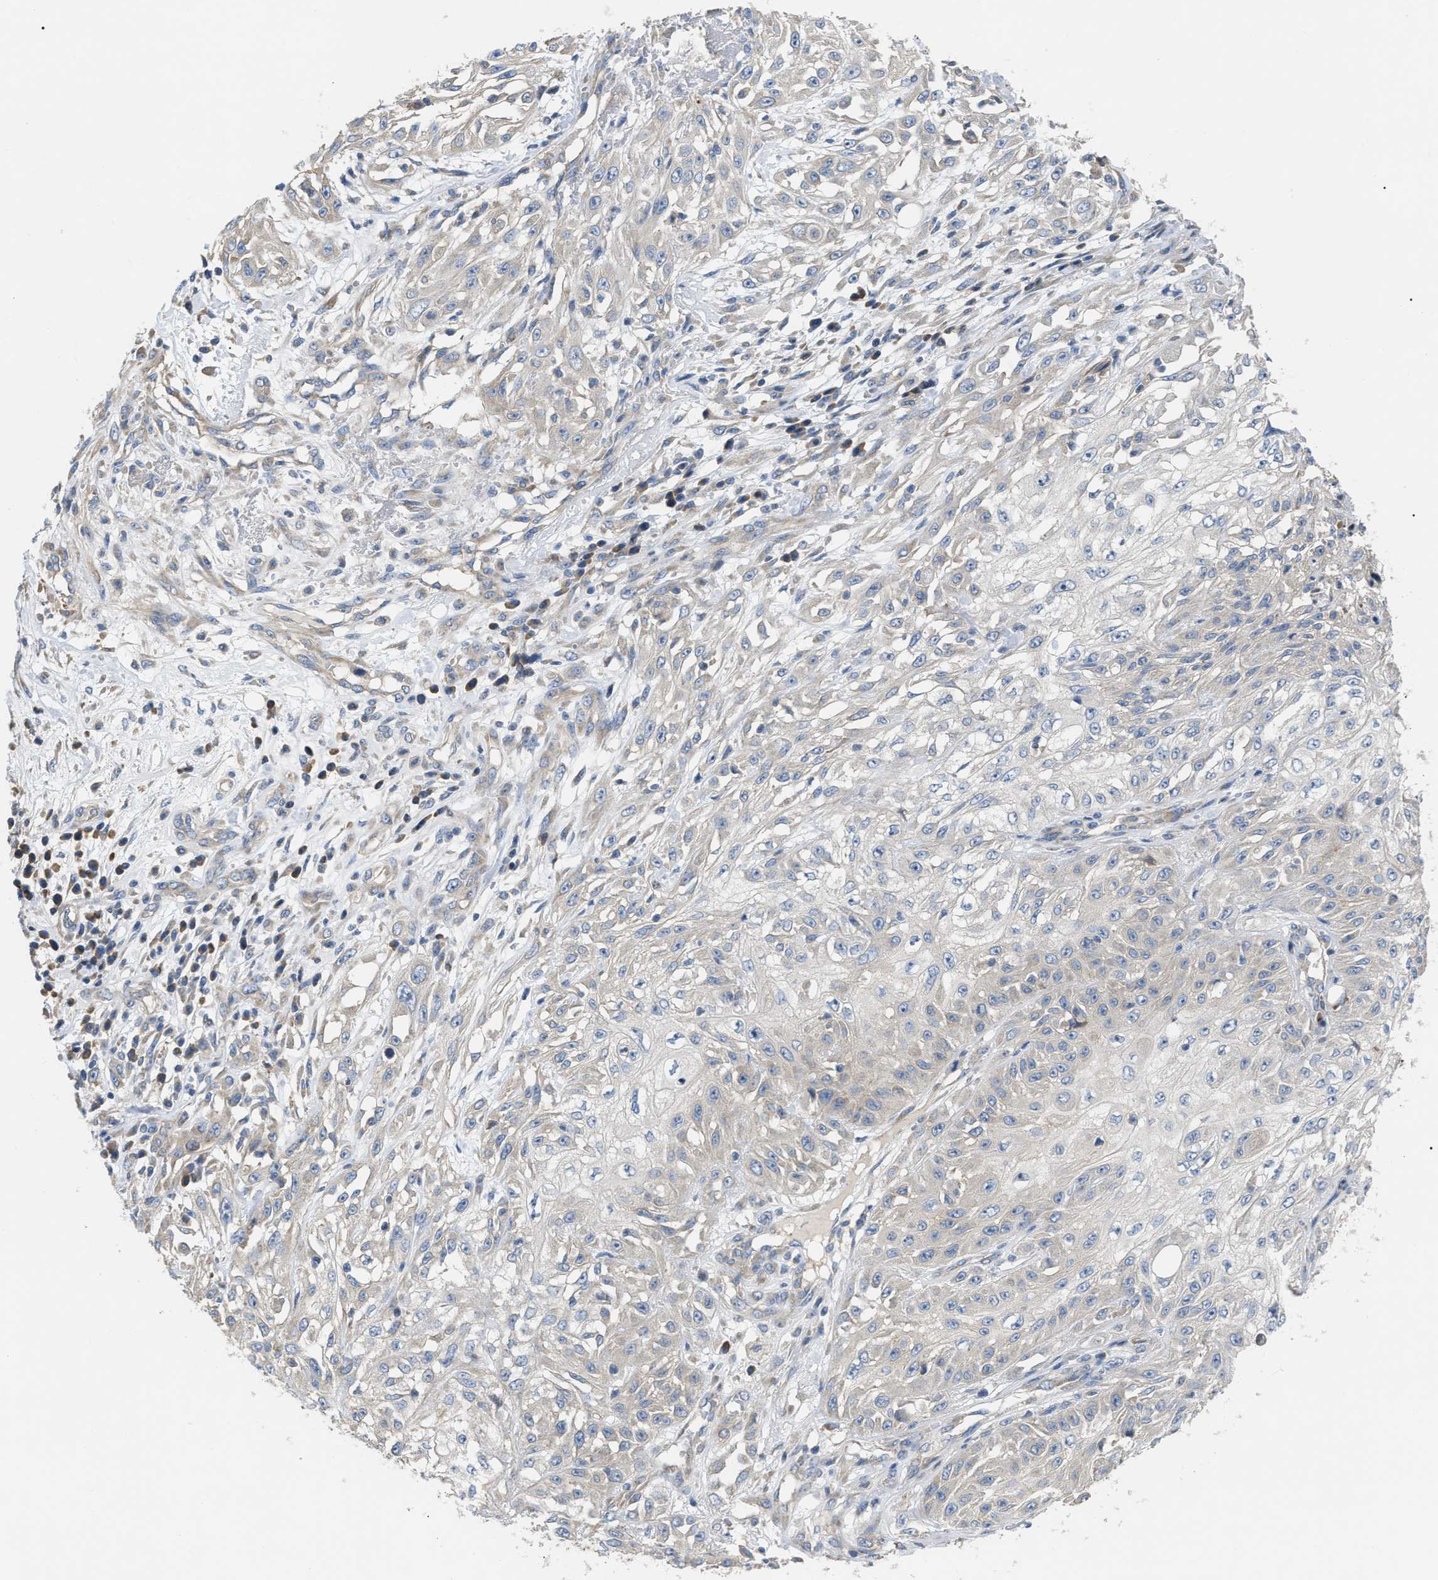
{"staining": {"intensity": "negative", "quantity": "none", "location": "none"}, "tissue": "skin cancer", "cell_type": "Tumor cells", "image_type": "cancer", "snomed": [{"axis": "morphology", "description": "Squamous cell carcinoma, NOS"}, {"axis": "morphology", "description": "Squamous cell carcinoma, metastatic, NOS"}, {"axis": "topography", "description": "Skin"}, {"axis": "topography", "description": "Lymph node"}], "caption": "An immunohistochemistry photomicrograph of skin cancer is shown. There is no staining in tumor cells of skin cancer. Brightfield microscopy of immunohistochemistry (IHC) stained with DAB (brown) and hematoxylin (blue), captured at high magnification.", "gene": "DHX58", "patient": {"sex": "male", "age": 75}}